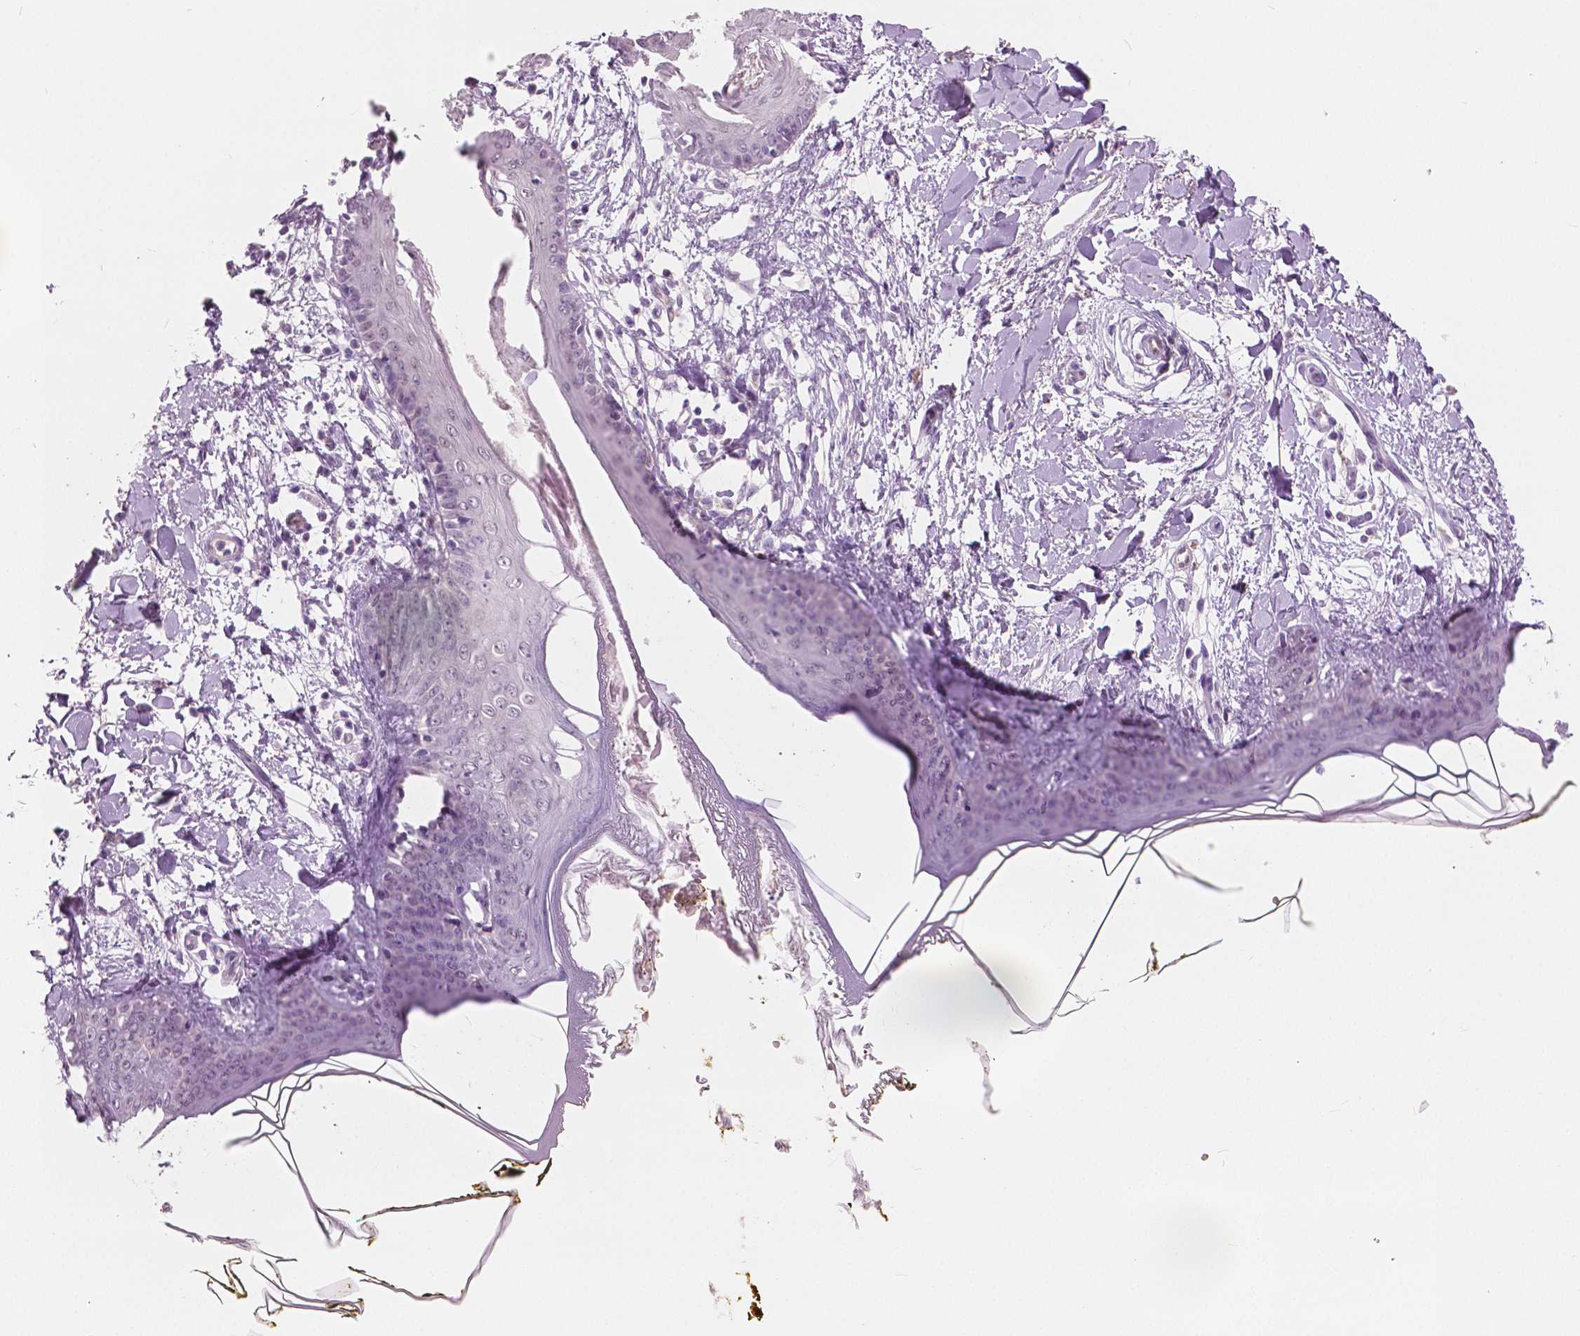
{"staining": {"intensity": "negative", "quantity": "none", "location": "none"}, "tissue": "skin", "cell_type": "Fibroblasts", "image_type": "normal", "snomed": [{"axis": "morphology", "description": "Normal tissue, NOS"}, {"axis": "topography", "description": "Skin"}], "caption": "Unremarkable skin was stained to show a protein in brown. There is no significant staining in fibroblasts.", "gene": "TKFC", "patient": {"sex": "female", "age": 34}}